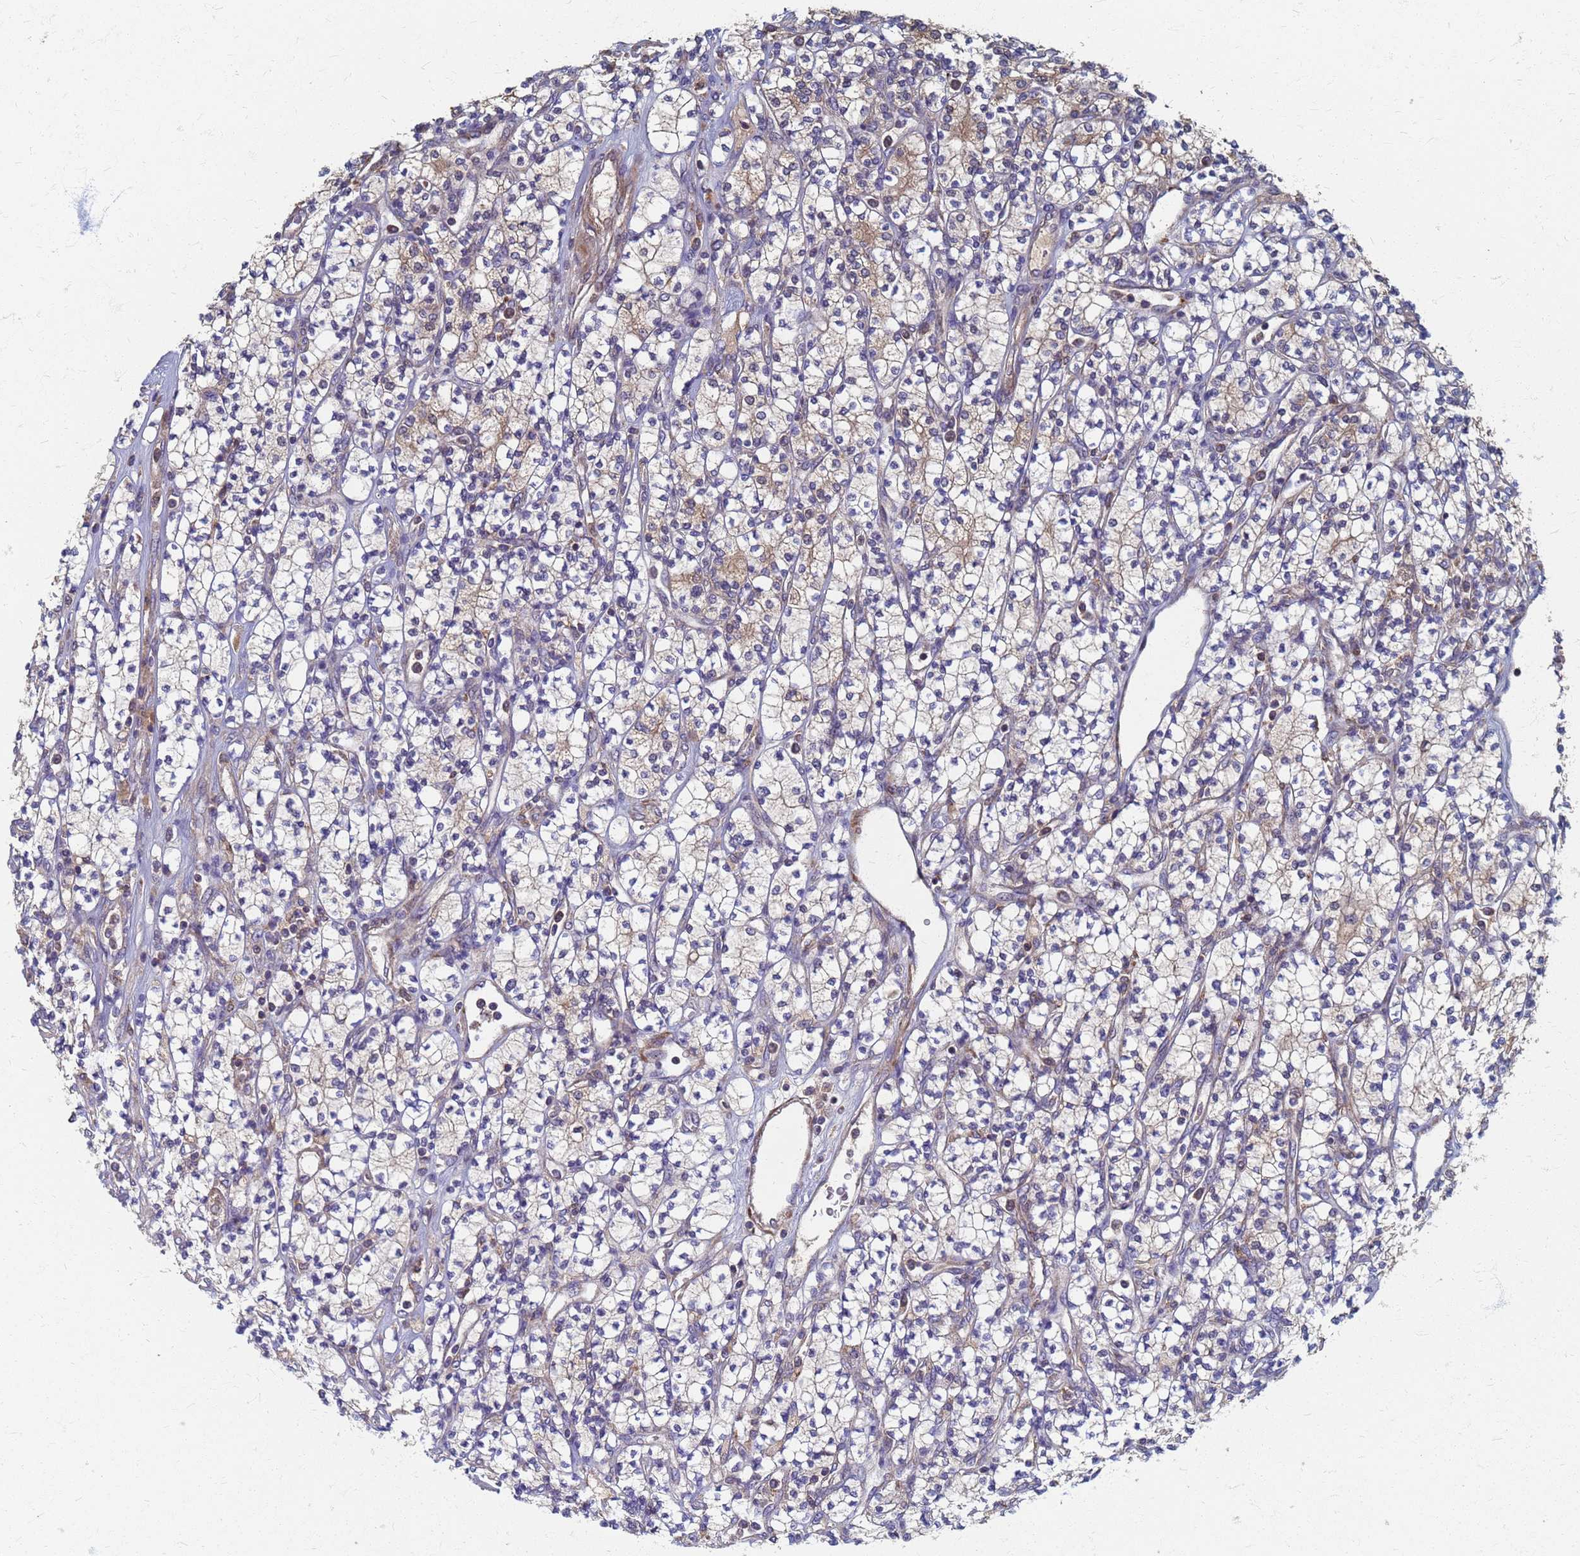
{"staining": {"intensity": "weak", "quantity": "25%-75%", "location": "cytoplasmic/membranous"}, "tissue": "renal cancer", "cell_type": "Tumor cells", "image_type": "cancer", "snomed": [{"axis": "morphology", "description": "Adenocarcinoma, NOS"}, {"axis": "topography", "description": "Kidney"}], "caption": "A high-resolution micrograph shows immunohistochemistry staining of renal cancer, which displays weak cytoplasmic/membranous staining in about 25%-75% of tumor cells. Using DAB (3,3'-diaminobenzidine) (brown) and hematoxylin (blue) stains, captured at high magnification using brightfield microscopy.", "gene": "ATPAF1", "patient": {"sex": "male", "age": 77}}